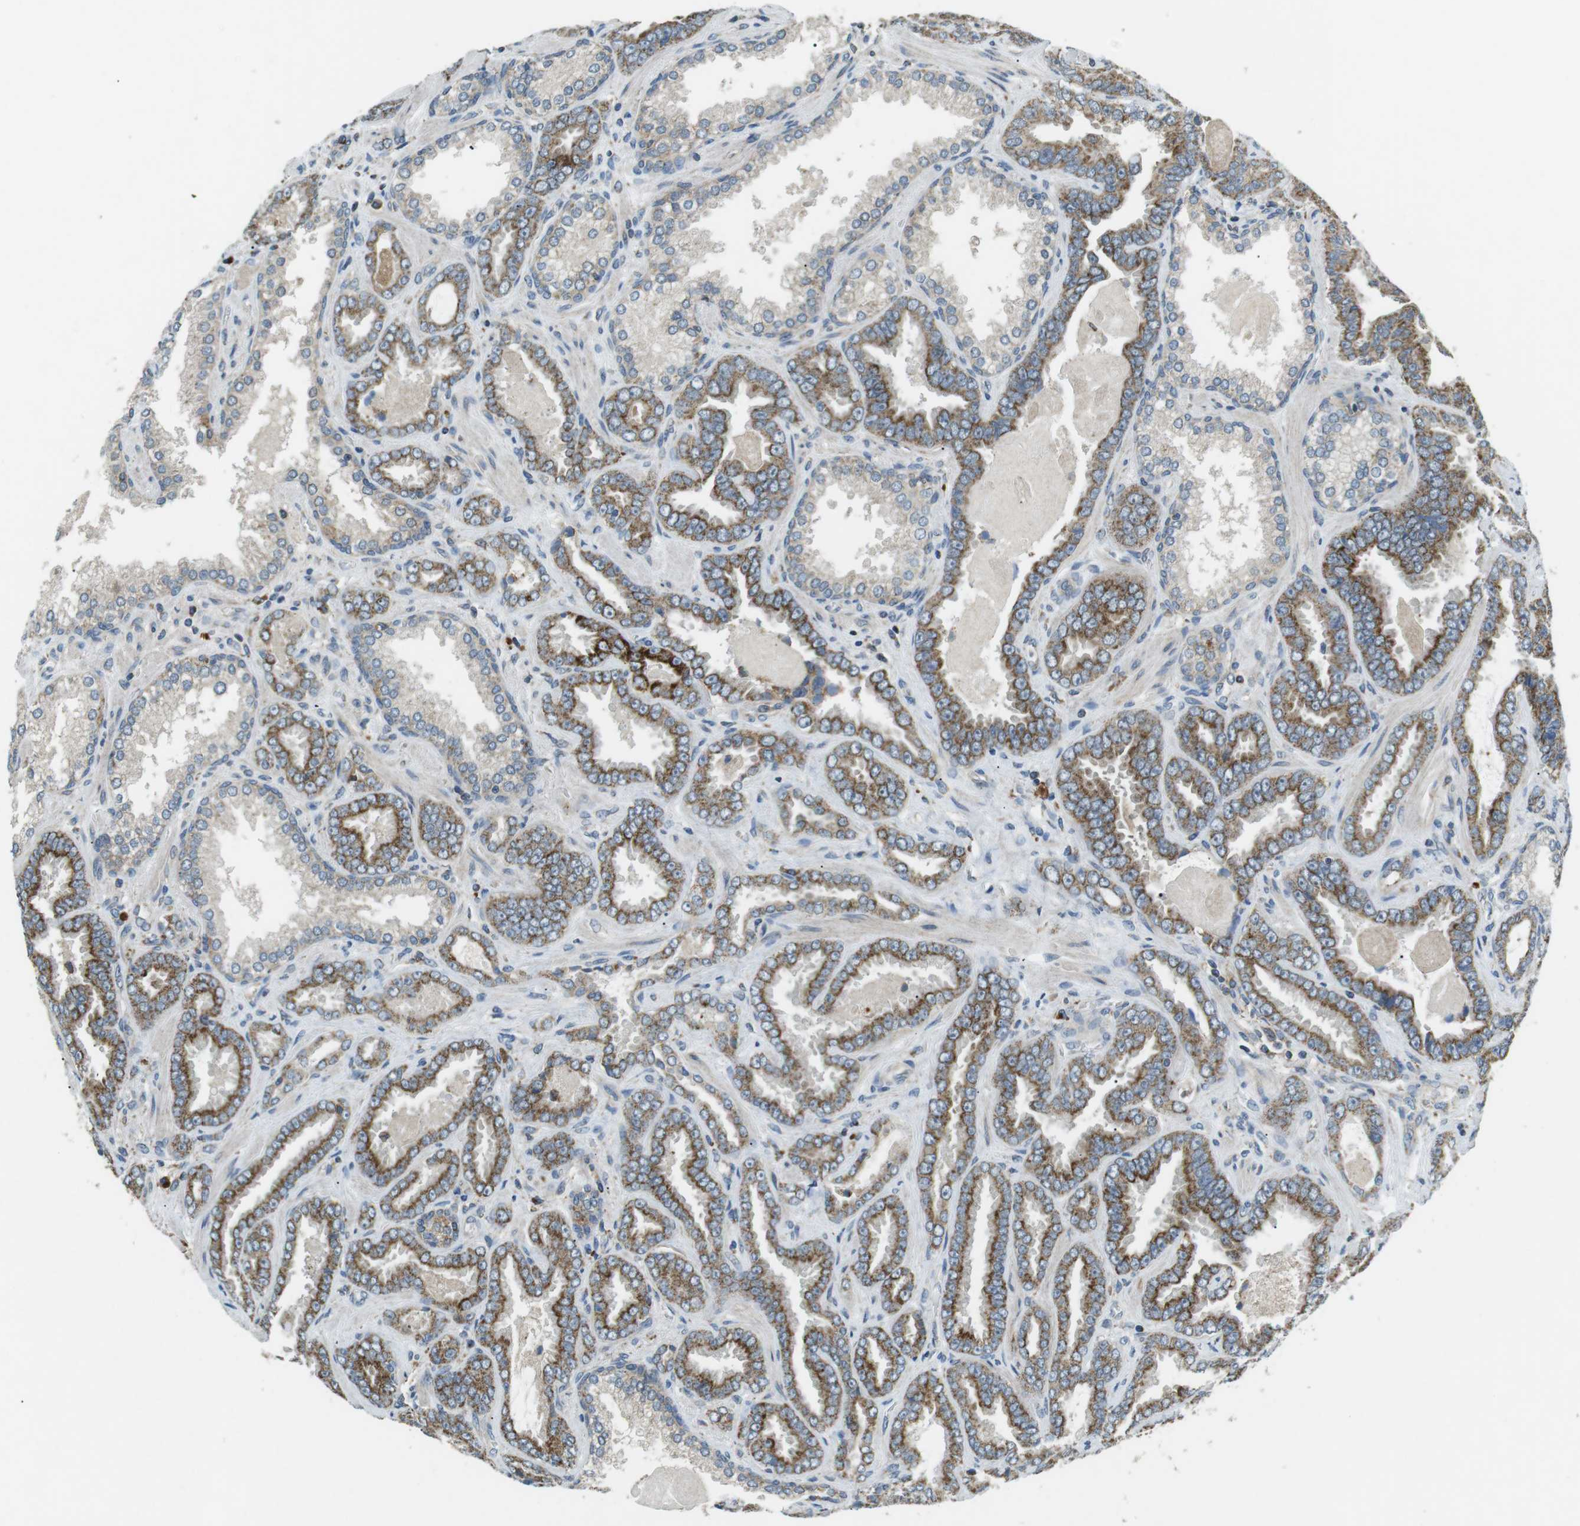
{"staining": {"intensity": "moderate", "quantity": ">75%", "location": "cytoplasmic/membranous"}, "tissue": "prostate cancer", "cell_type": "Tumor cells", "image_type": "cancer", "snomed": [{"axis": "morphology", "description": "Adenocarcinoma, Low grade"}, {"axis": "topography", "description": "Prostate"}], "caption": "The immunohistochemical stain highlights moderate cytoplasmic/membranous positivity in tumor cells of low-grade adenocarcinoma (prostate) tissue. (DAB IHC with brightfield microscopy, high magnification).", "gene": "BACE1", "patient": {"sex": "male", "age": 60}}